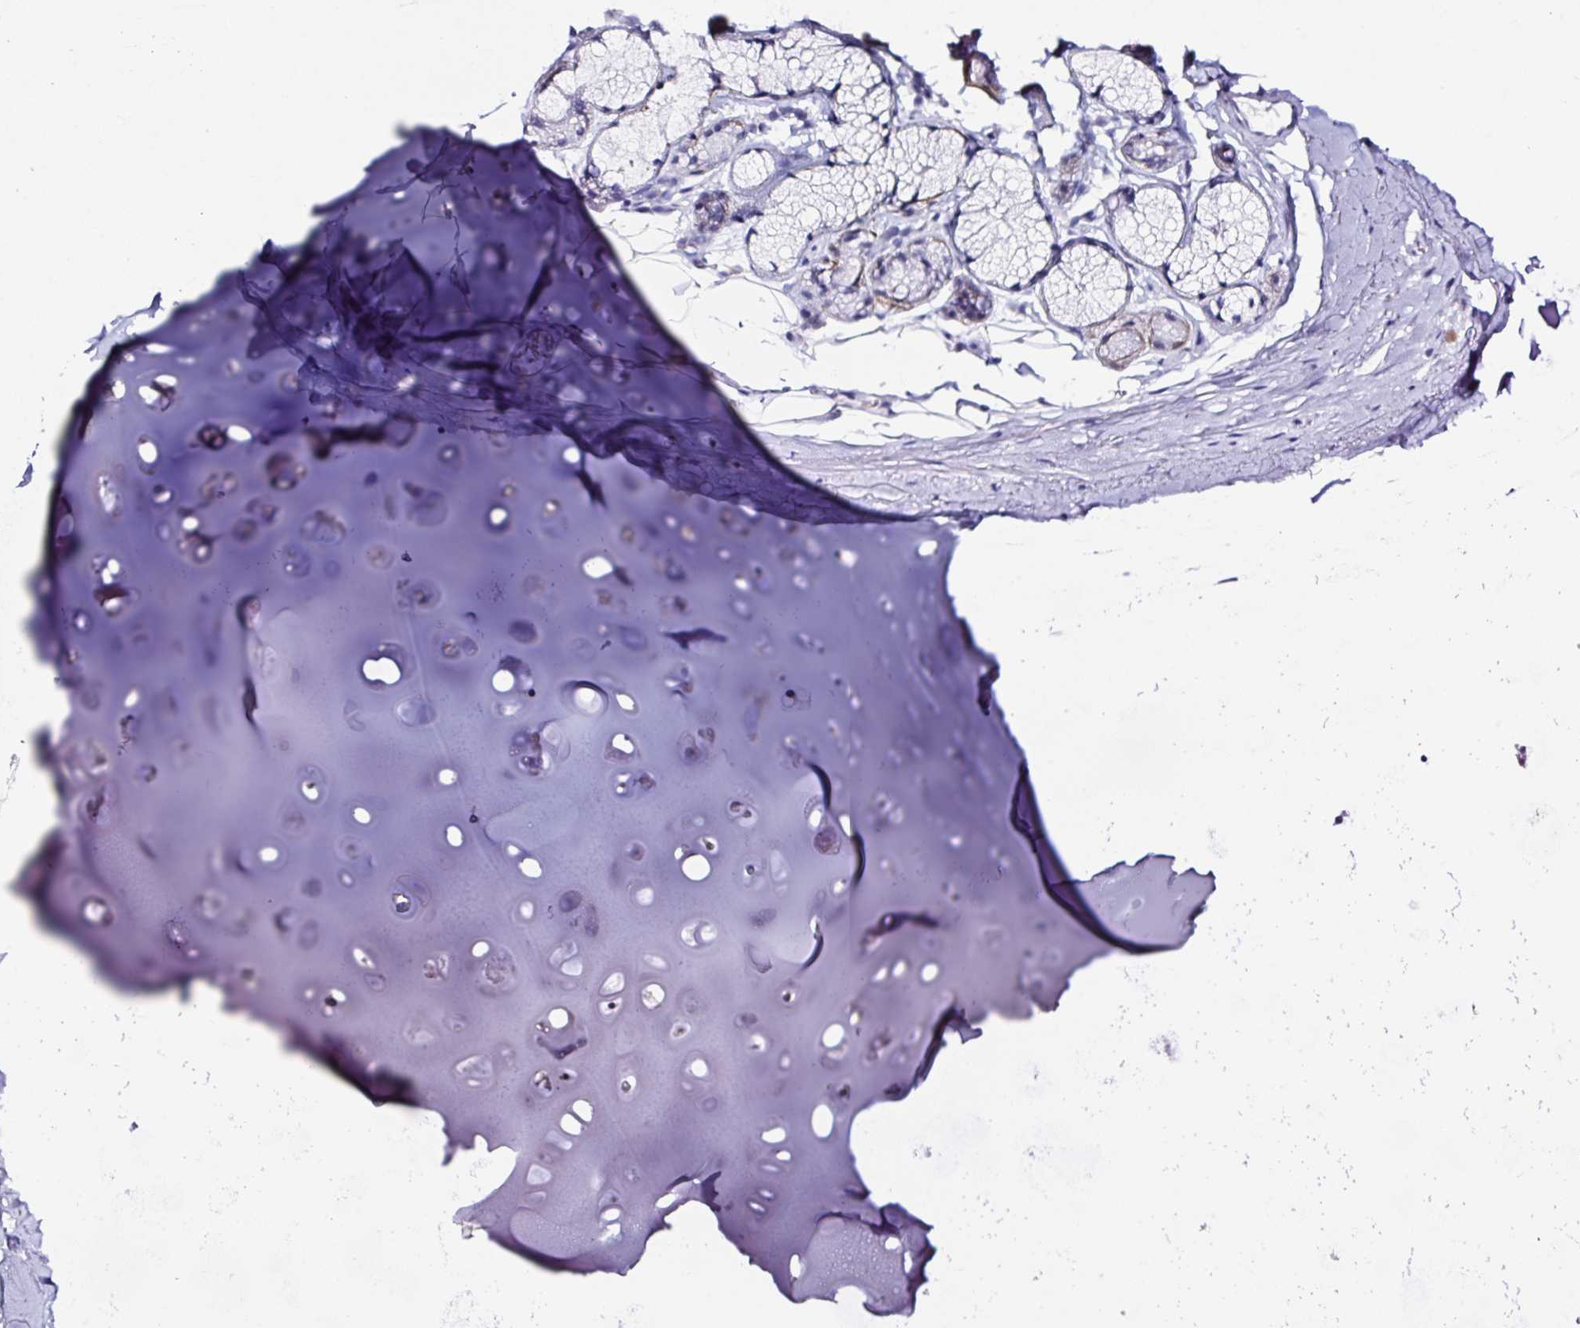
{"staining": {"intensity": "negative", "quantity": "none", "location": "none"}, "tissue": "adipose tissue", "cell_type": "Adipocytes", "image_type": "normal", "snomed": [{"axis": "morphology", "description": "Normal tissue, NOS"}, {"axis": "topography", "description": "Cartilage tissue"}, {"axis": "topography", "description": "Bronchus"}, {"axis": "topography", "description": "Peripheral nerve tissue"}], "caption": "An immunohistochemistry (IHC) histopathology image of benign adipose tissue is shown. There is no staining in adipocytes of adipose tissue.", "gene": "RTF2", "patient": {"sex": "female", "age": 59}}